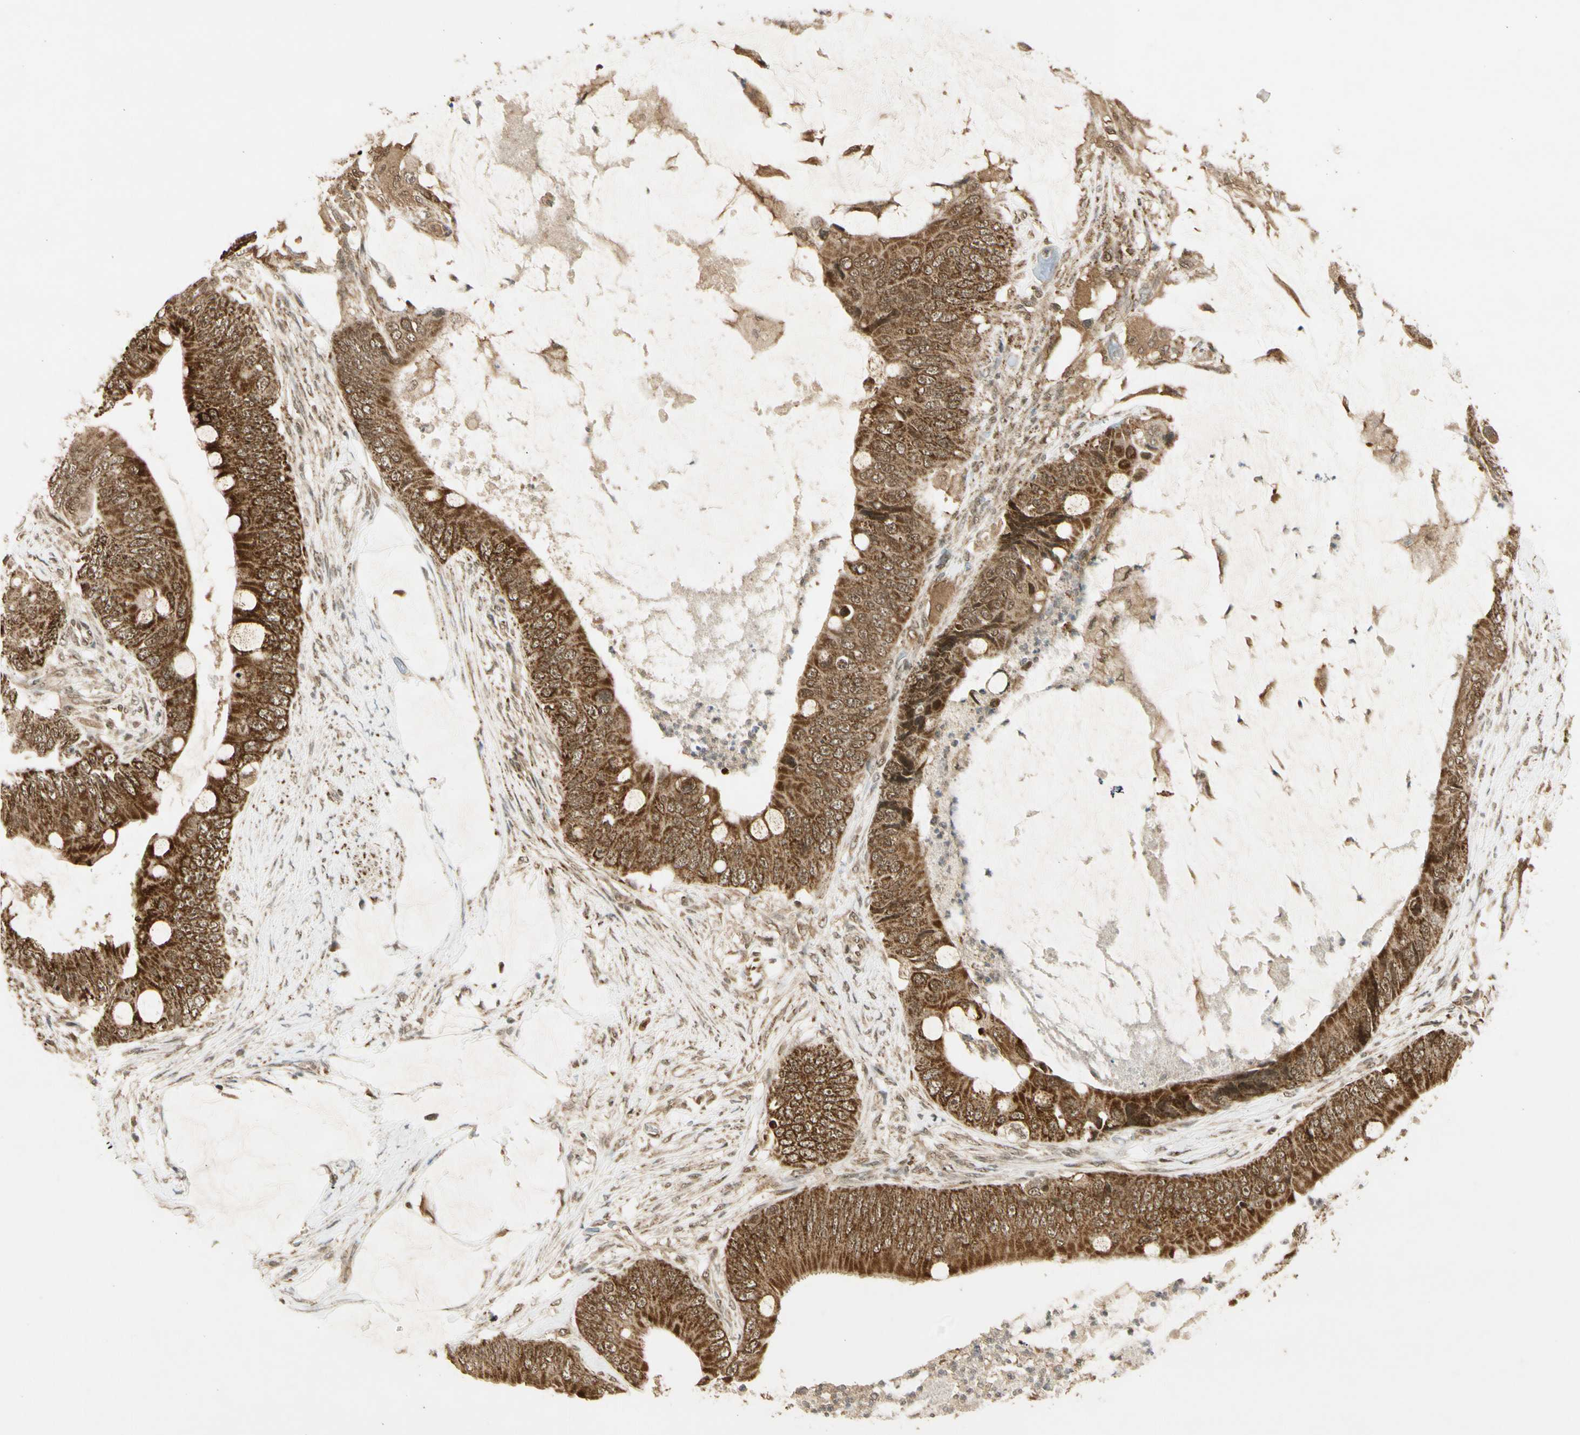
{"staining": {"intensity": "moderate", "quantity": ">75%", "location": "cytoplasmic/membranous,nuclear"}, "tissue": "colorectal cancer", "cell_type": "Tumor cells", "image_type": "cancer", "snomed": [{"axis": "morphology", "description": "Adenocarcinoma, NOS"}, {"axis": "topography", "description": "Rectum"}], "caption": "Immunohistochemistry (IHC) staining of colorectal cancer, which exhibits medium levels of moderate cytoplasmic/membranous and nuclear positivity in about >75% of tumor cells indicating moderate cytoplasmic/membranous and nuclear protein positivity. The staining was performed using DAB (3,3'-diaminobenzidine) (brown) for protein detection and nuclei were counterstained in hematoxylin (blue).", "gene": "ZNF135", "patient": {"sex": "female", "age": 77}}